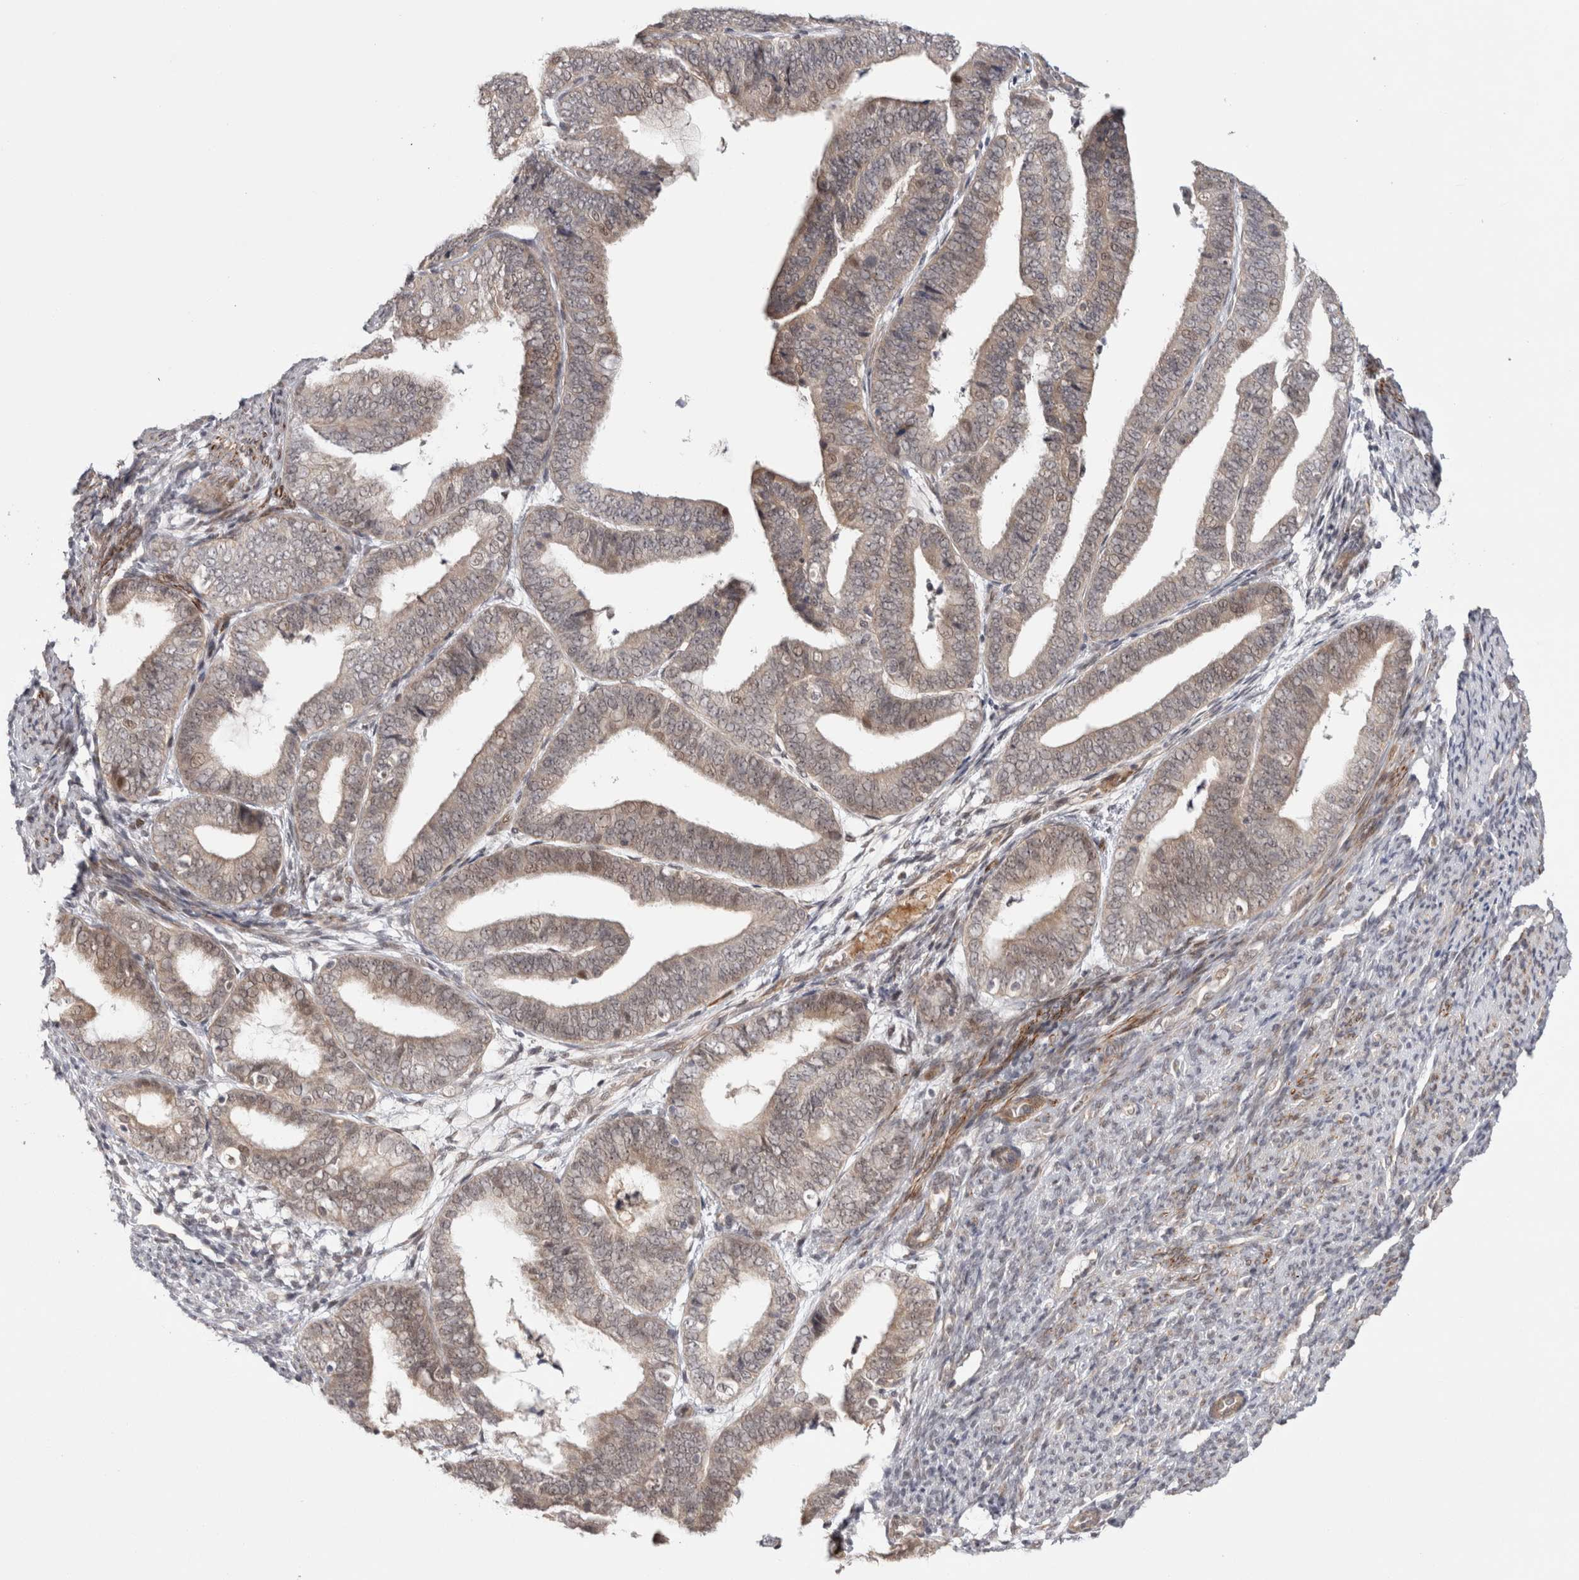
{"staining": {"intensity": "weak", "quantity": "25%-75%", "location": "cytoplasmic/membranous"}, "tissue": "endometrial cancer", "cell_type": "Tumor cells", "image_type": "cancer", "snomed": [{"axis": "morphology", "description": "Adenocarcinoma, NOS"}, {"axis": "topography", "description": "Endometrium"}], "caption": "Adenocarcinoma (endometrial) was stained to show a protein in brown. There is low levels of weak cytoplasmic/membranous expression in approximately 25%-75% of tumor cells.", "gene": "ZNF318", "patient": {"sex": "female", "age": 63}}